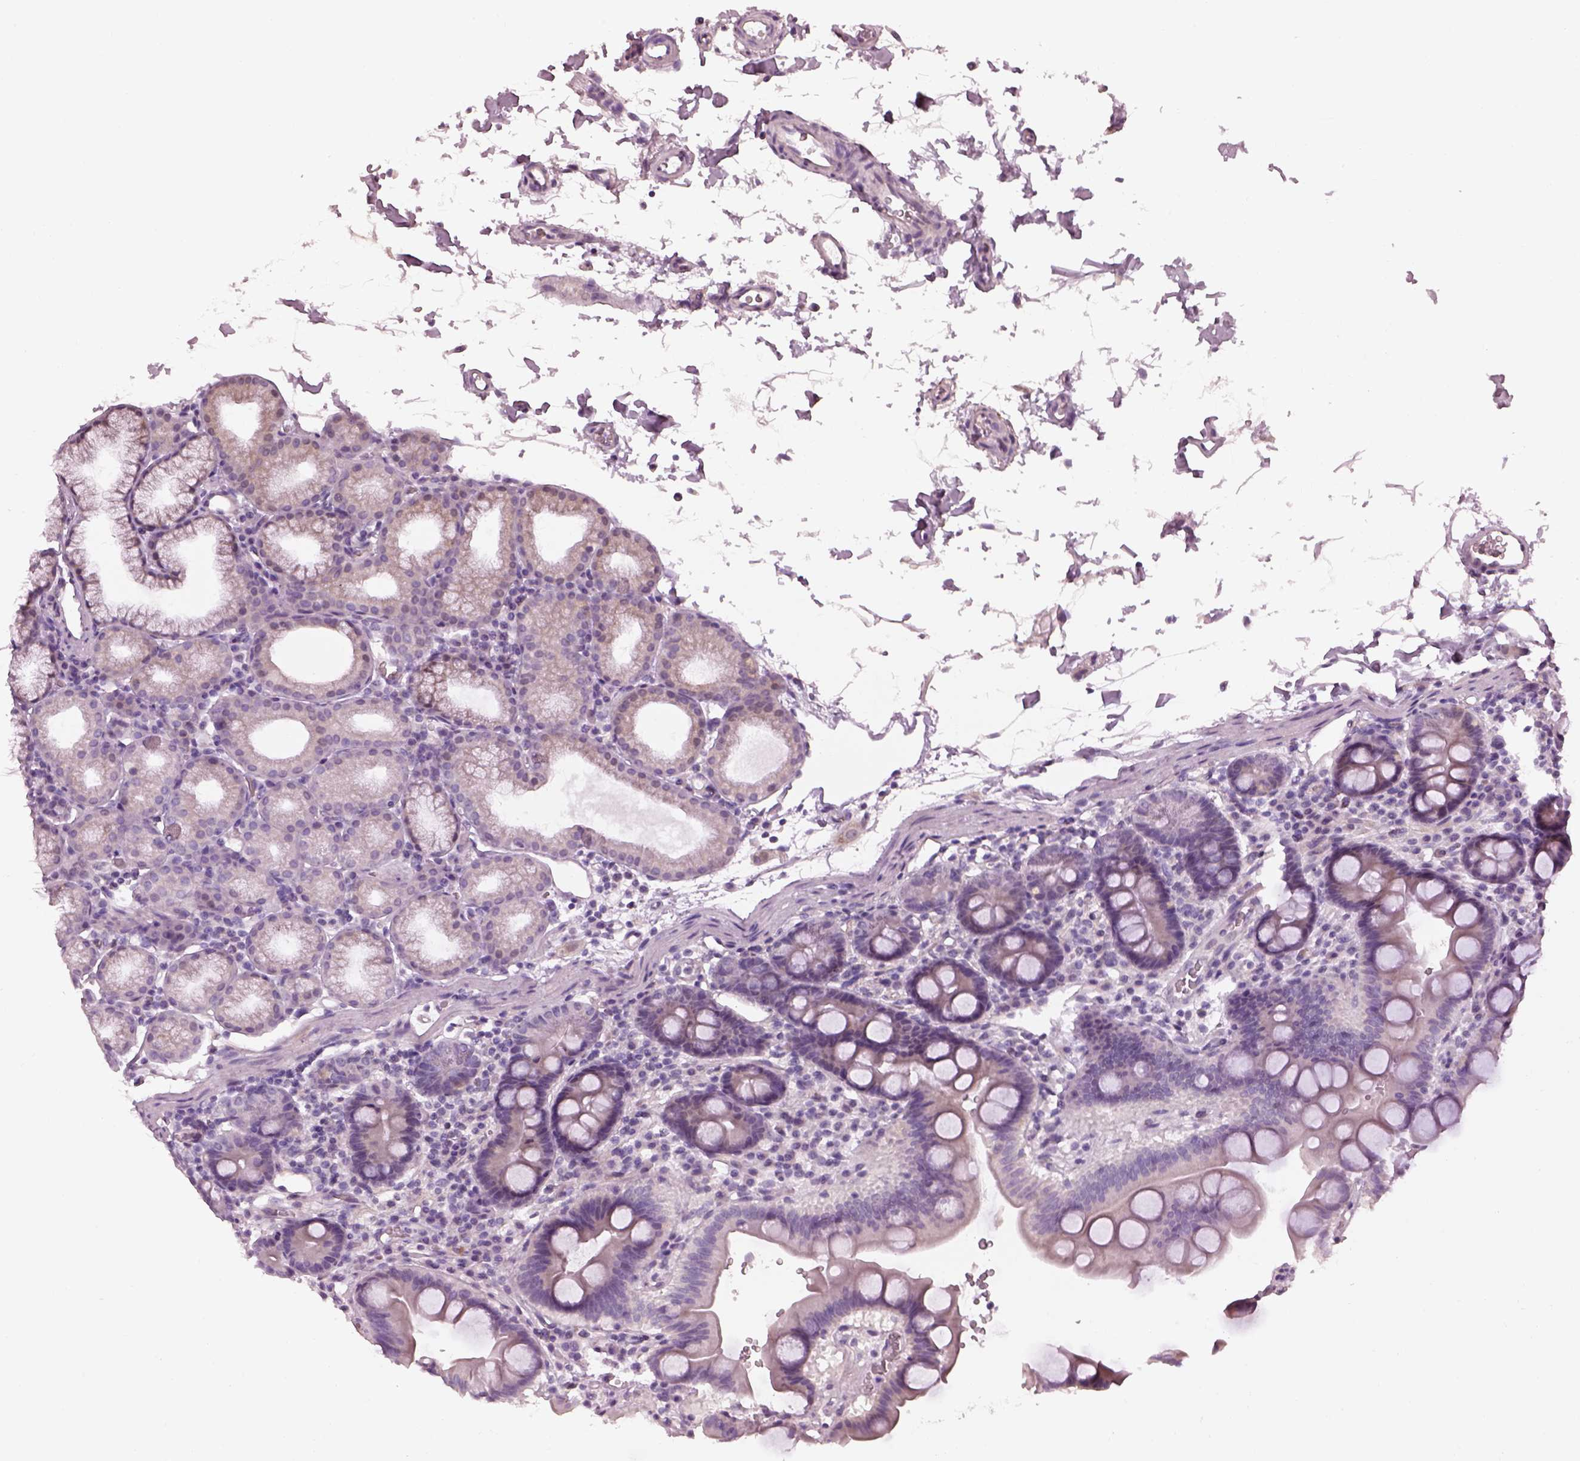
{"staining": {"intensity": "weak", "quantity": "<25%", "location": "cytoplasmic/membranous"}, "tissue": "duodenum", "cell_type": "Glandular cells", "image_type": "normal", "snomed": [{"axis": "morphology", "description": "Normal tissue, NOS"}, {"axis": "topography", "description": "Duodenum"}], "caption": "Histopathology image shows no protein expression in glandular cells of benign duodenum.", "gene": "CACNG4", "patient": {"sex": "male", "age": 59}}